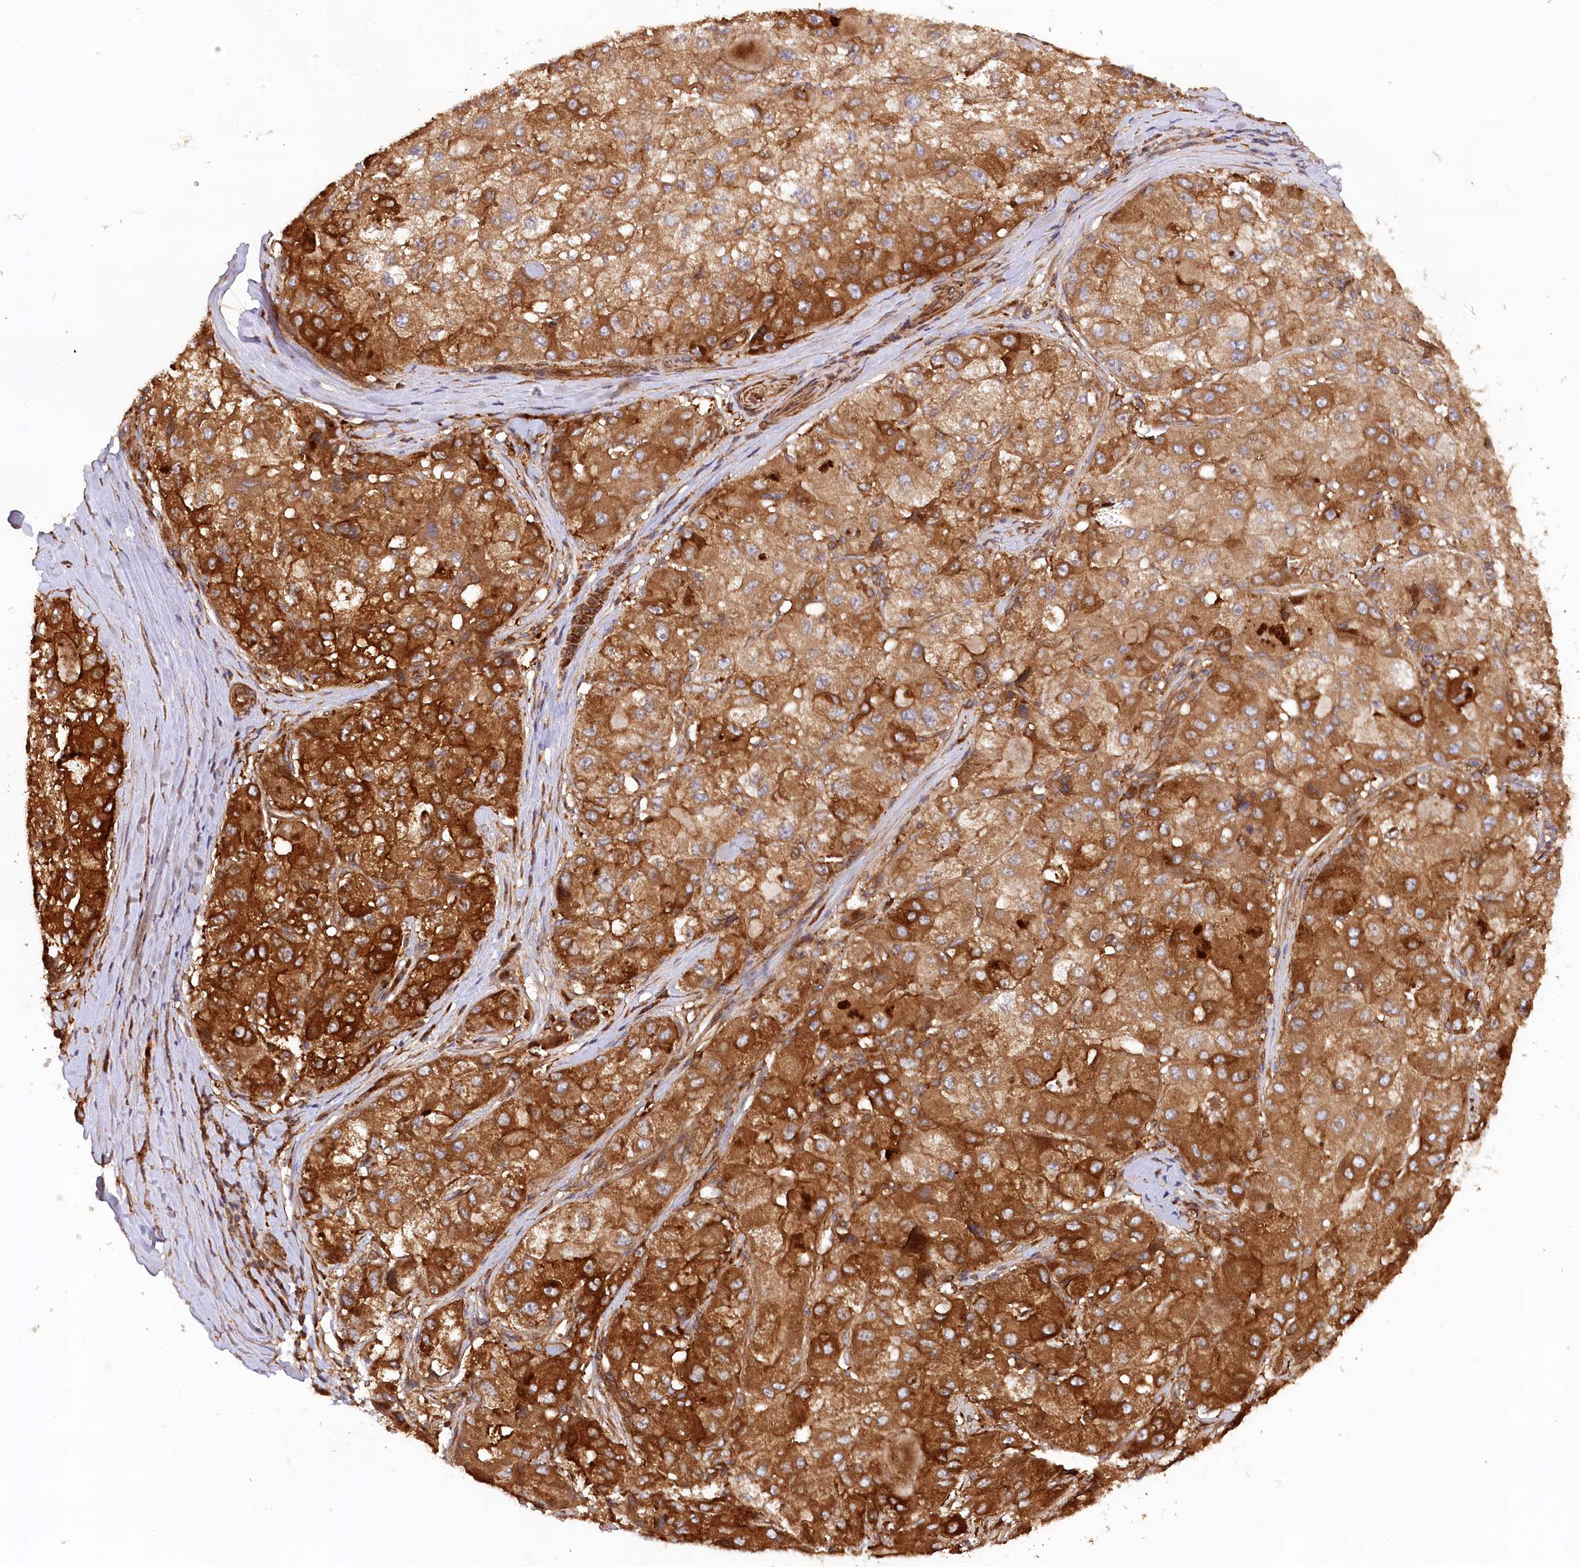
{"staining": {"intensity": "strong", "quantity": ">75%", "location": "cytoplasmic/membranous"}, "tissue": "liver cancer", "cell_type": "Tumor cells", "image_type": "cancer", "snomed": [{"axis": "morphology", "description": "Carcinoma, Hepatocellular, NOS"}, {"axis": "topography", "description": "Liver"}], "caption": "A brown stain highlights strong cytoplasmic/membranous staining of a protein in human liver cancer tumor cells. The protein of interest is shown in brown color, while the nuclei are stained blue.", "gene": "PAIP2", "patient": {"sex": "male", "age": 80}}